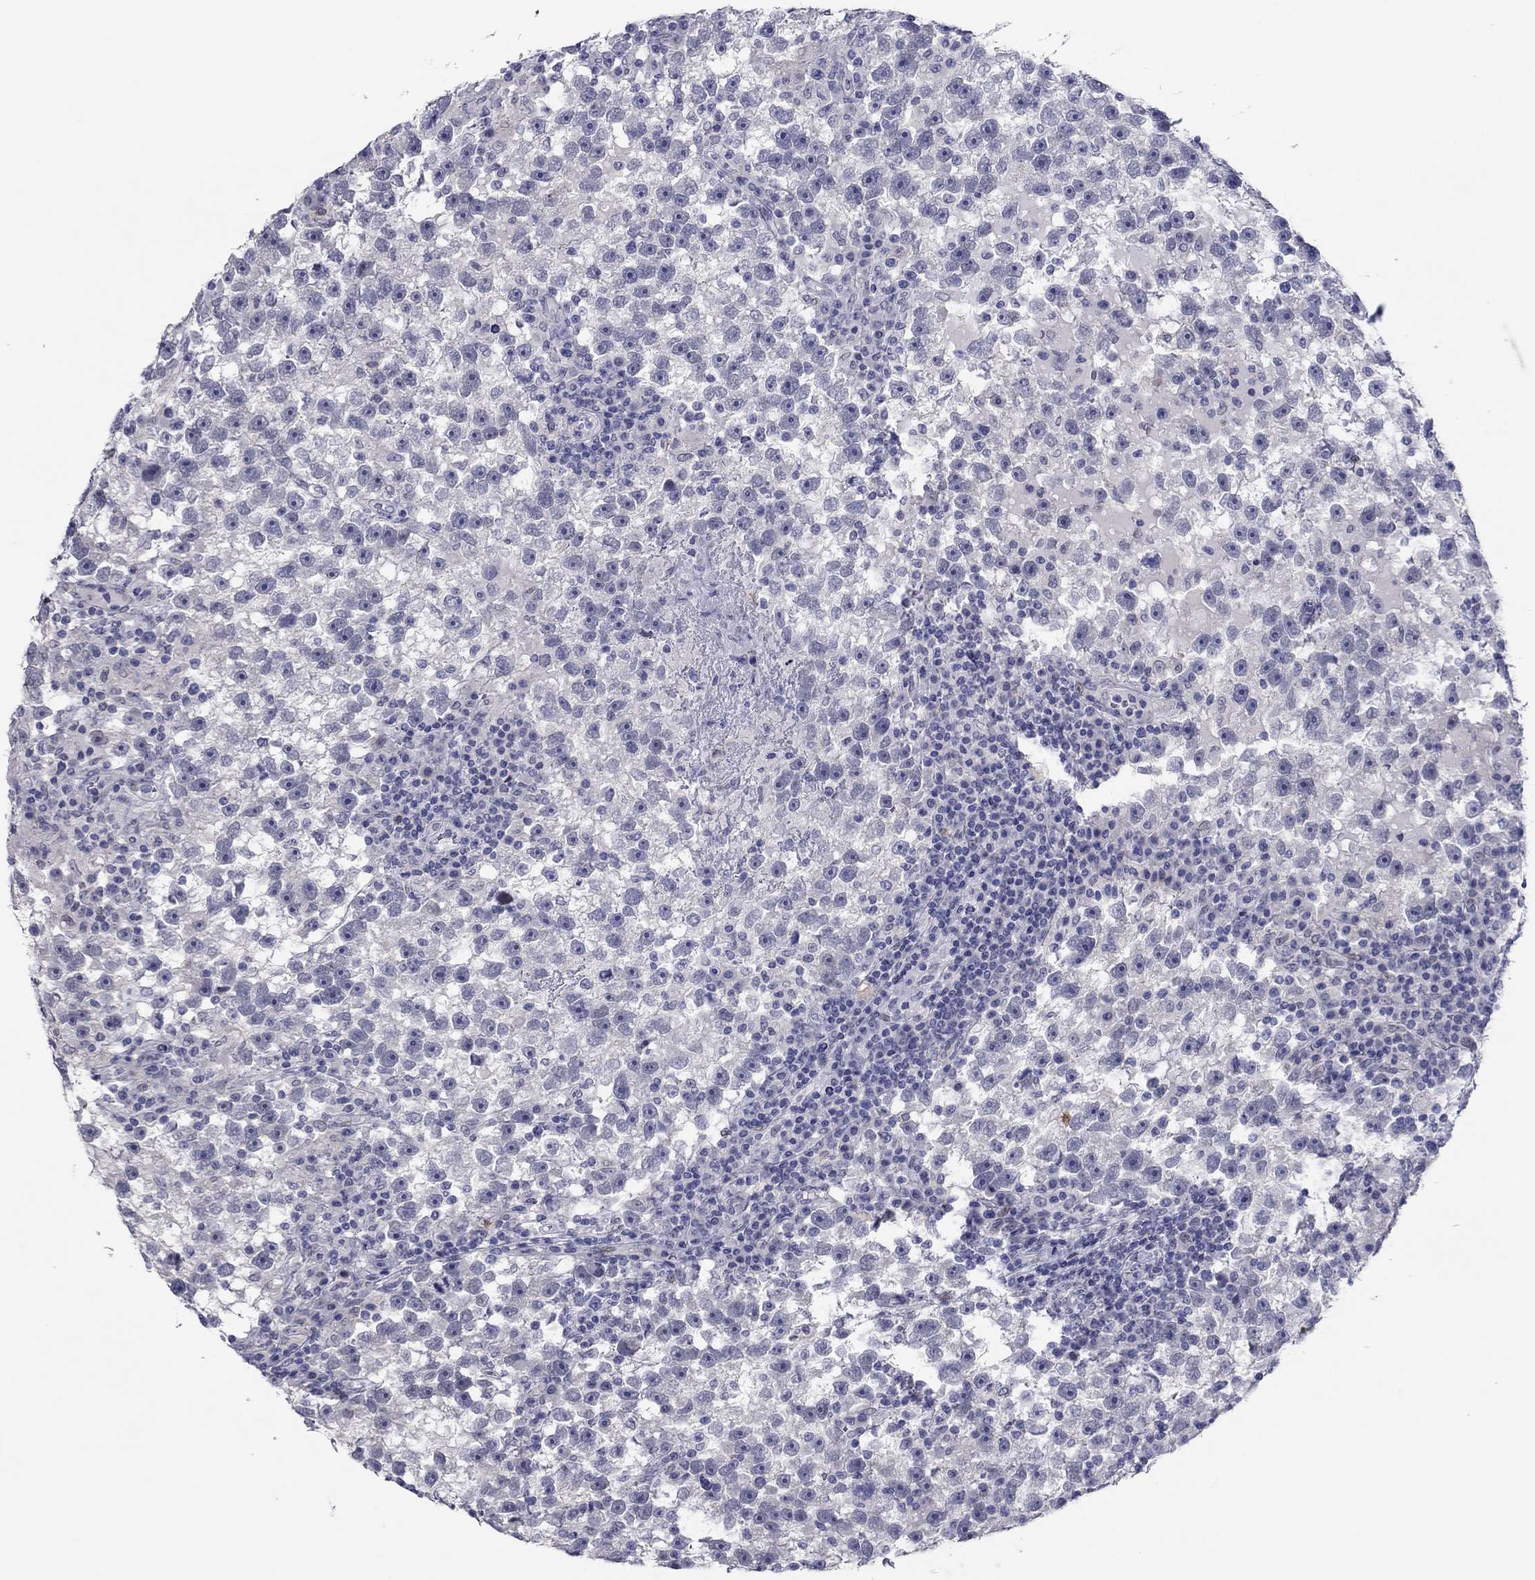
{"staining": {"intensity": "negative", "quantity": "none", "location": "none"}, "tissue": "testis cancer", "cell_type": "Tumor cells", "image_type": "cancer", "snomed": [{"axis": "morphology", "description": "Seminoma, NOS"}, {"axis": "topography", "description": "Testis"}], "caption": "There is no significant expression in tumor cells of testis seminoma.", "gene": "ITGAE", "patient": {"sex": "male", "age": 47}}